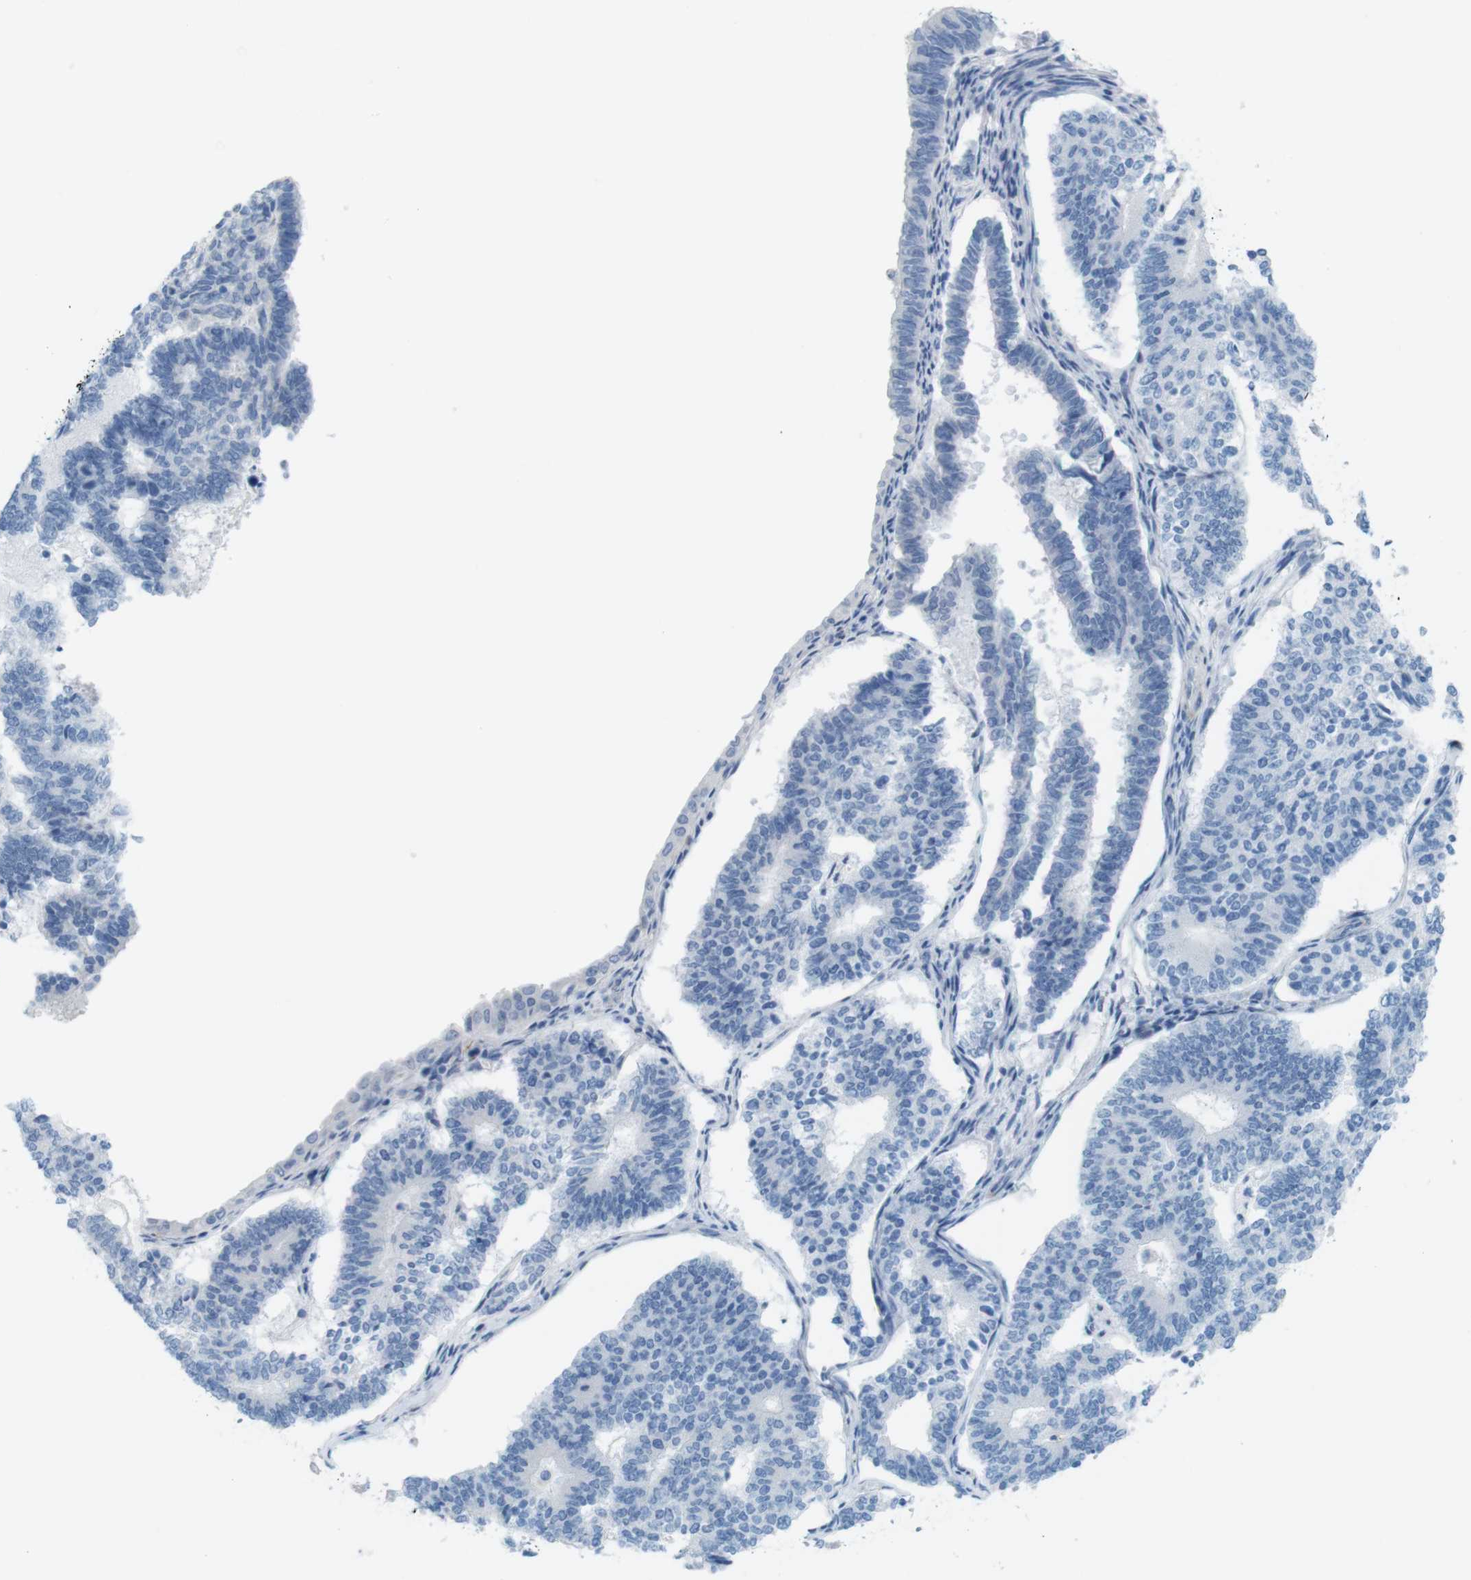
{"staining": {"intensity": "negative", "quantity": "none", "location": "none"}, "tissue": "endometrial cancer", "cell_type": "Tumor cells", "image_type": "cancer", "snomed": [{"axis": "morphology", "description": "Adenocarcinoma, NOS"}, {"axis": "topography", "description": "Endometrium"}], "caption": "Adenocarcinoma (endometrial) stained for a protein using immunohistochemistry reveals no positivity tumor cells.", "gene": "MYH9", "patient": {"sex": "female", "age": 70}}